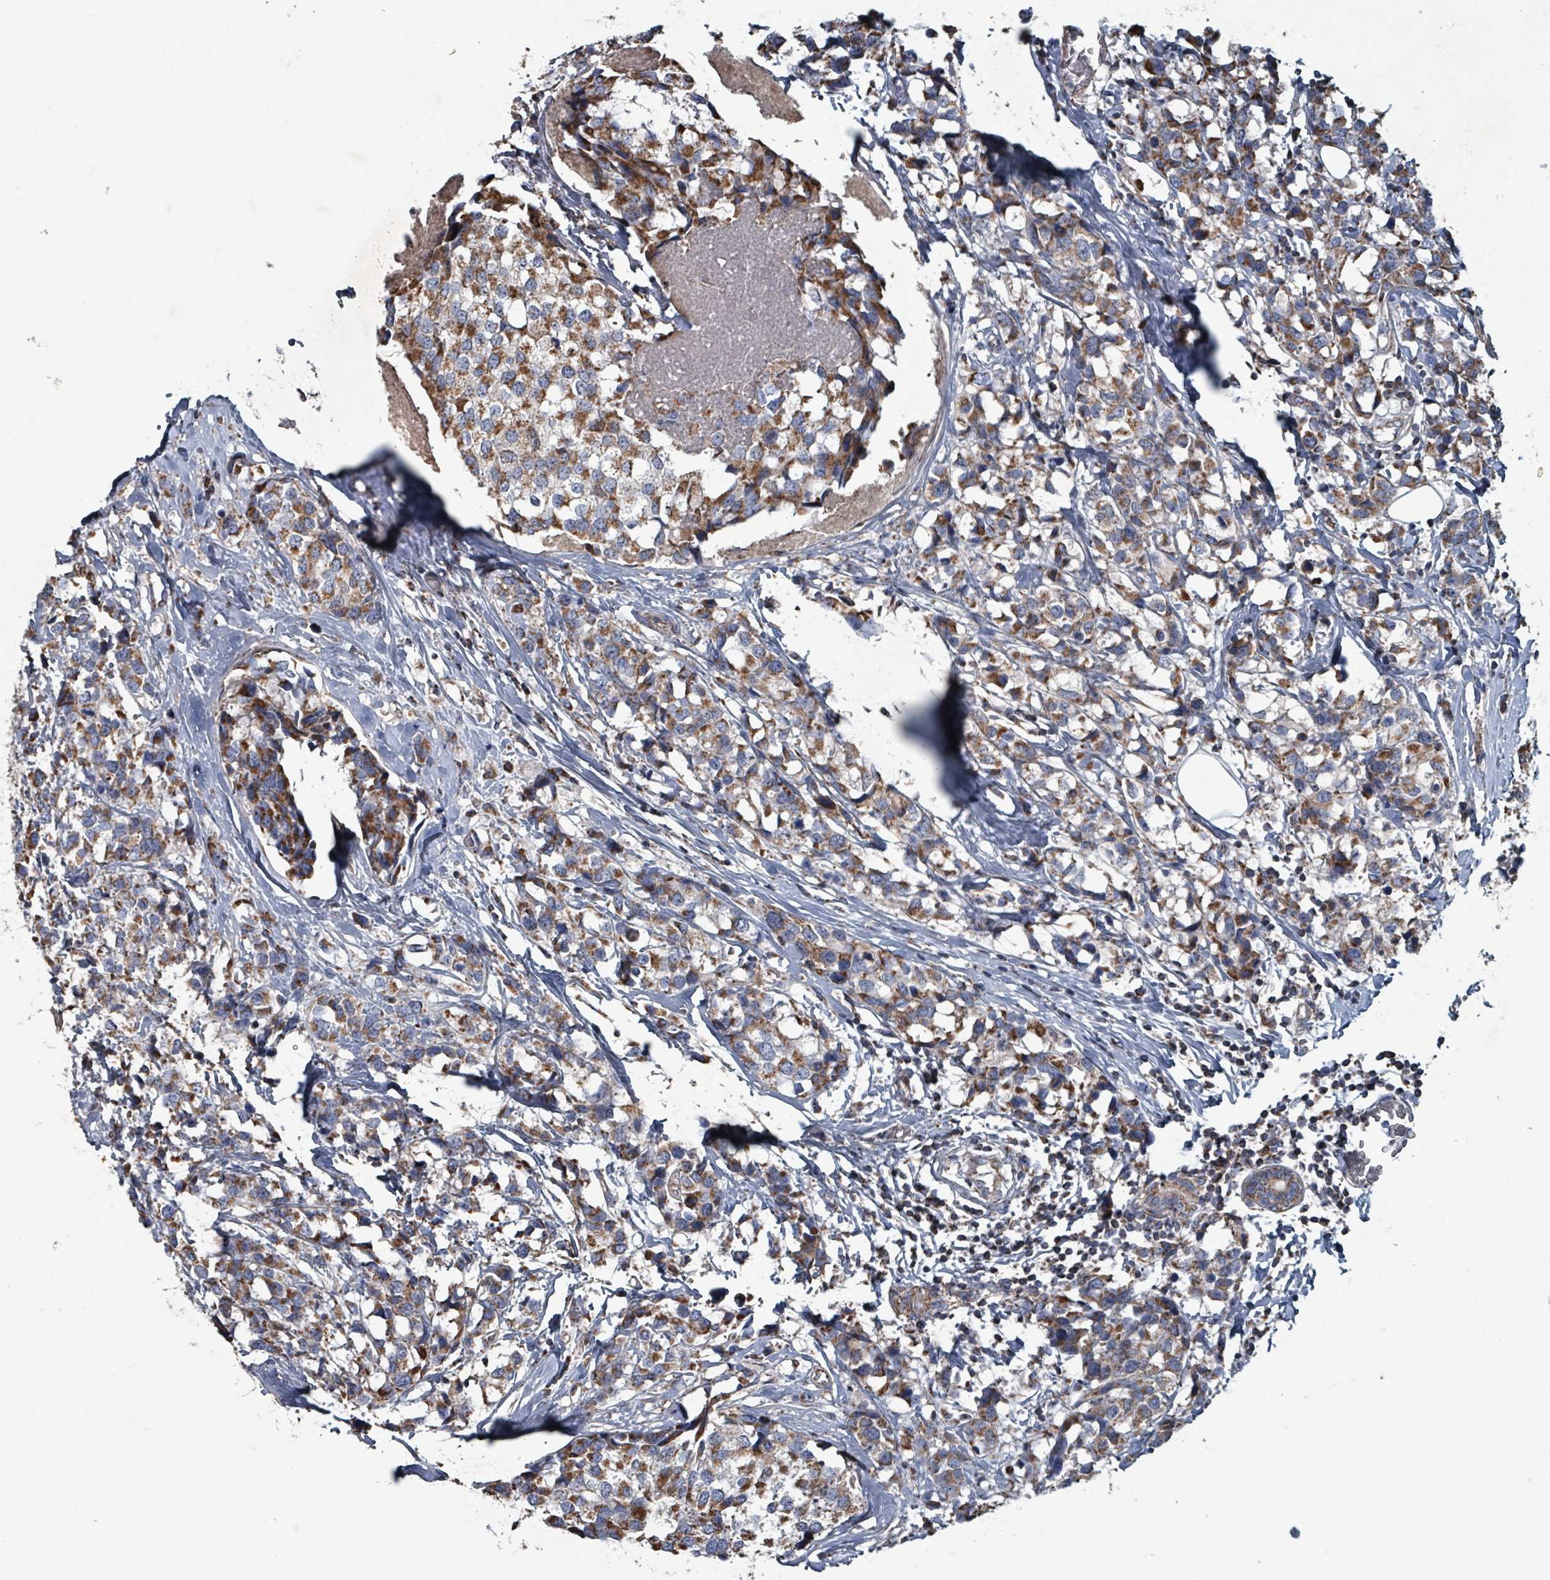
{"staining": {"intensity": "moderate", "quantity": ">75%", "location": "cytoplasmic/membranous"}, "tissue": "breast cancer", "cell_type": "Tumor cells", "image_type": "cancer", "snomed": [{"axis": "morphology", "description": "Lobular carcinoma"}, {"axis": "topography", "description": "Breast"}], "caption": "The micrograph shows staining of breast cancer, revealing moderate cytoplasmic/membranous protein positivity (brown color) within tumor cells.", "gene": "ABHD18", "patient": {"sex": "female", "age": 59}}